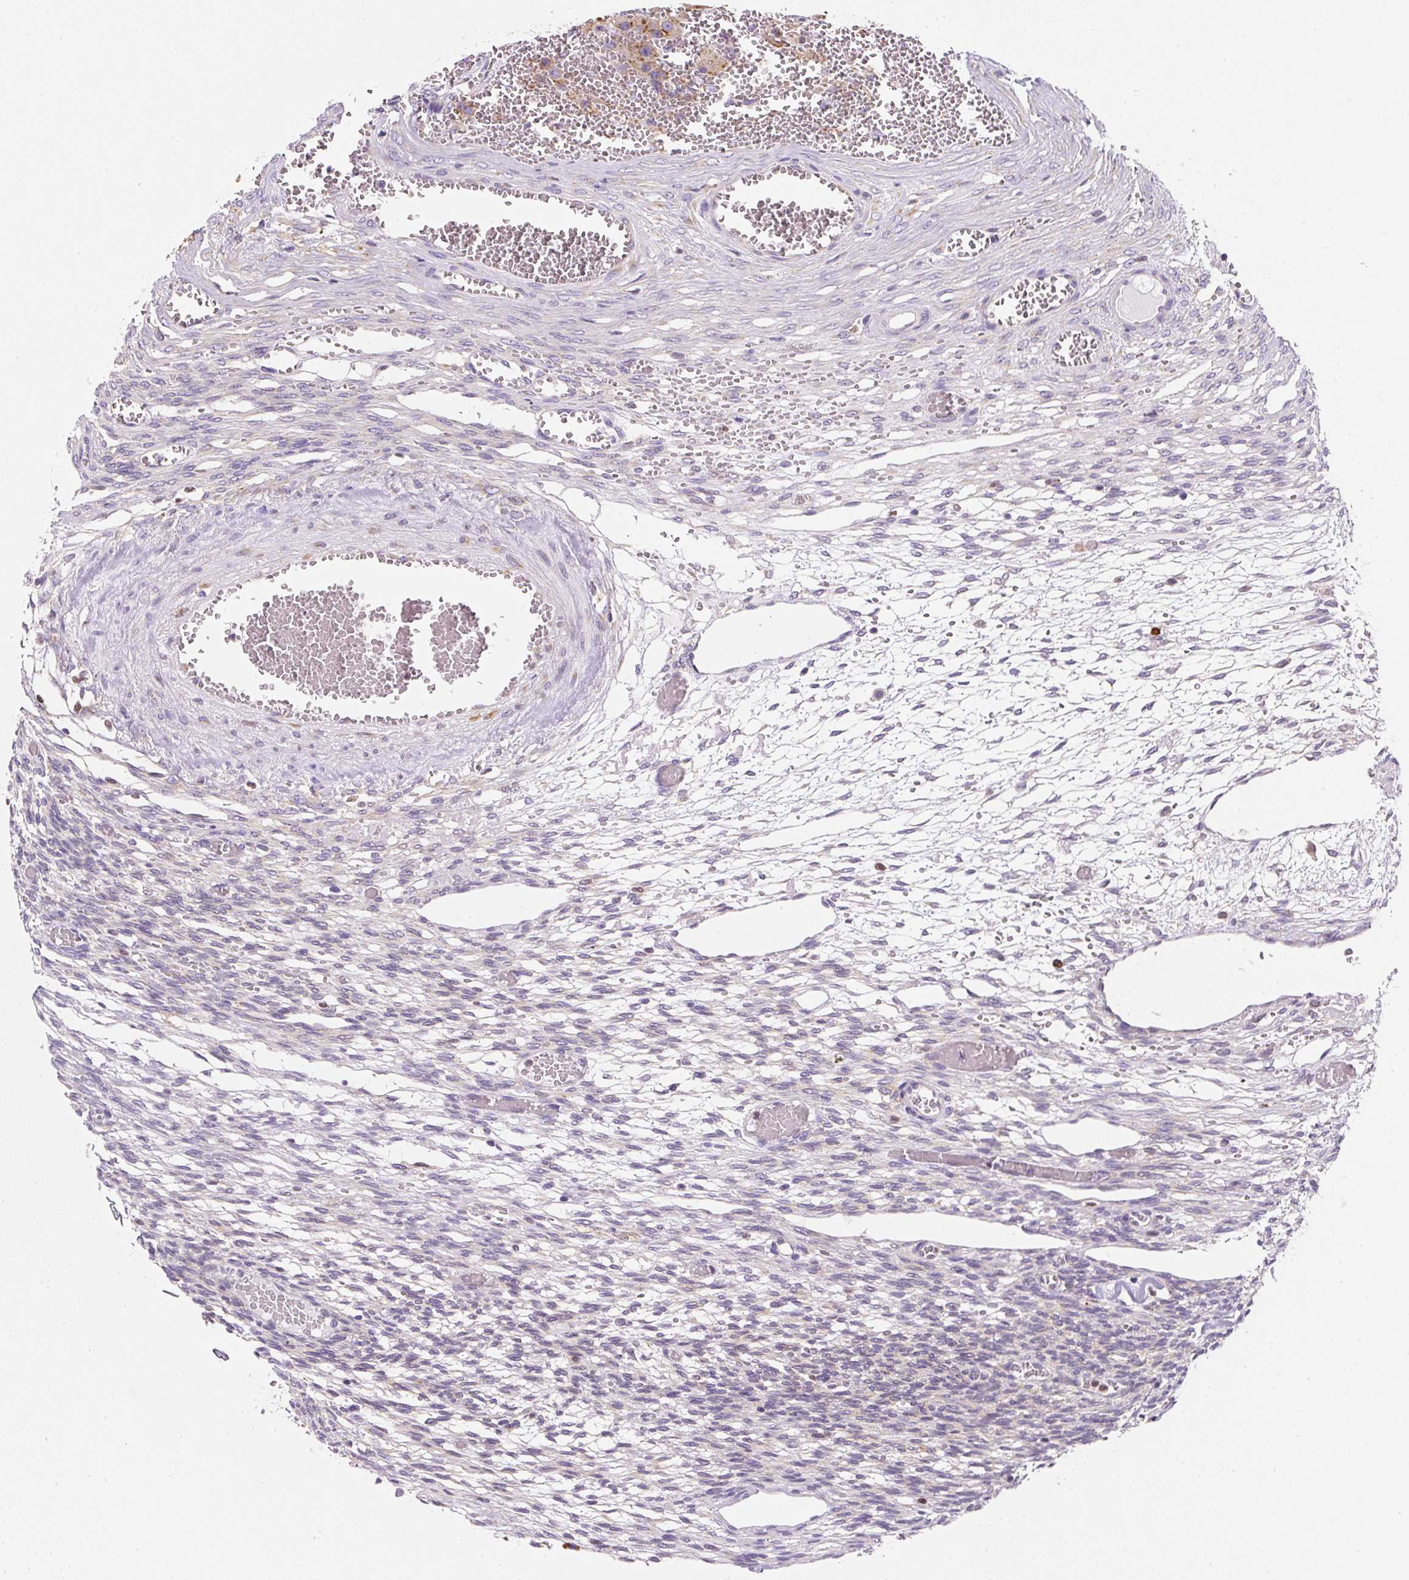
{"staining": {"intensity": "weak", "quantity": "25%-75%", "location": "cytoplasmic/membranous"}, "tissue": "ovary", "cell_type": "Follicle cells", "image_type": "normal", "snomed": [{"axis": "morphology", "description": "Normal tissue, NOS"}, {"axis": "topography", "description": "Ovary"}], "caption": "Immunohistochemistry histopathology image of normal ovary: ovary stained using immunohistochemistry (IHC) displays low levels of weak protein expression localized specifically in the cytoplasmic/membranous of follicle cells, appearing as a cytoplasmic/membranous brown color.", "gene": "DDOST", "patient": {"sex": "female", "age": 67}}